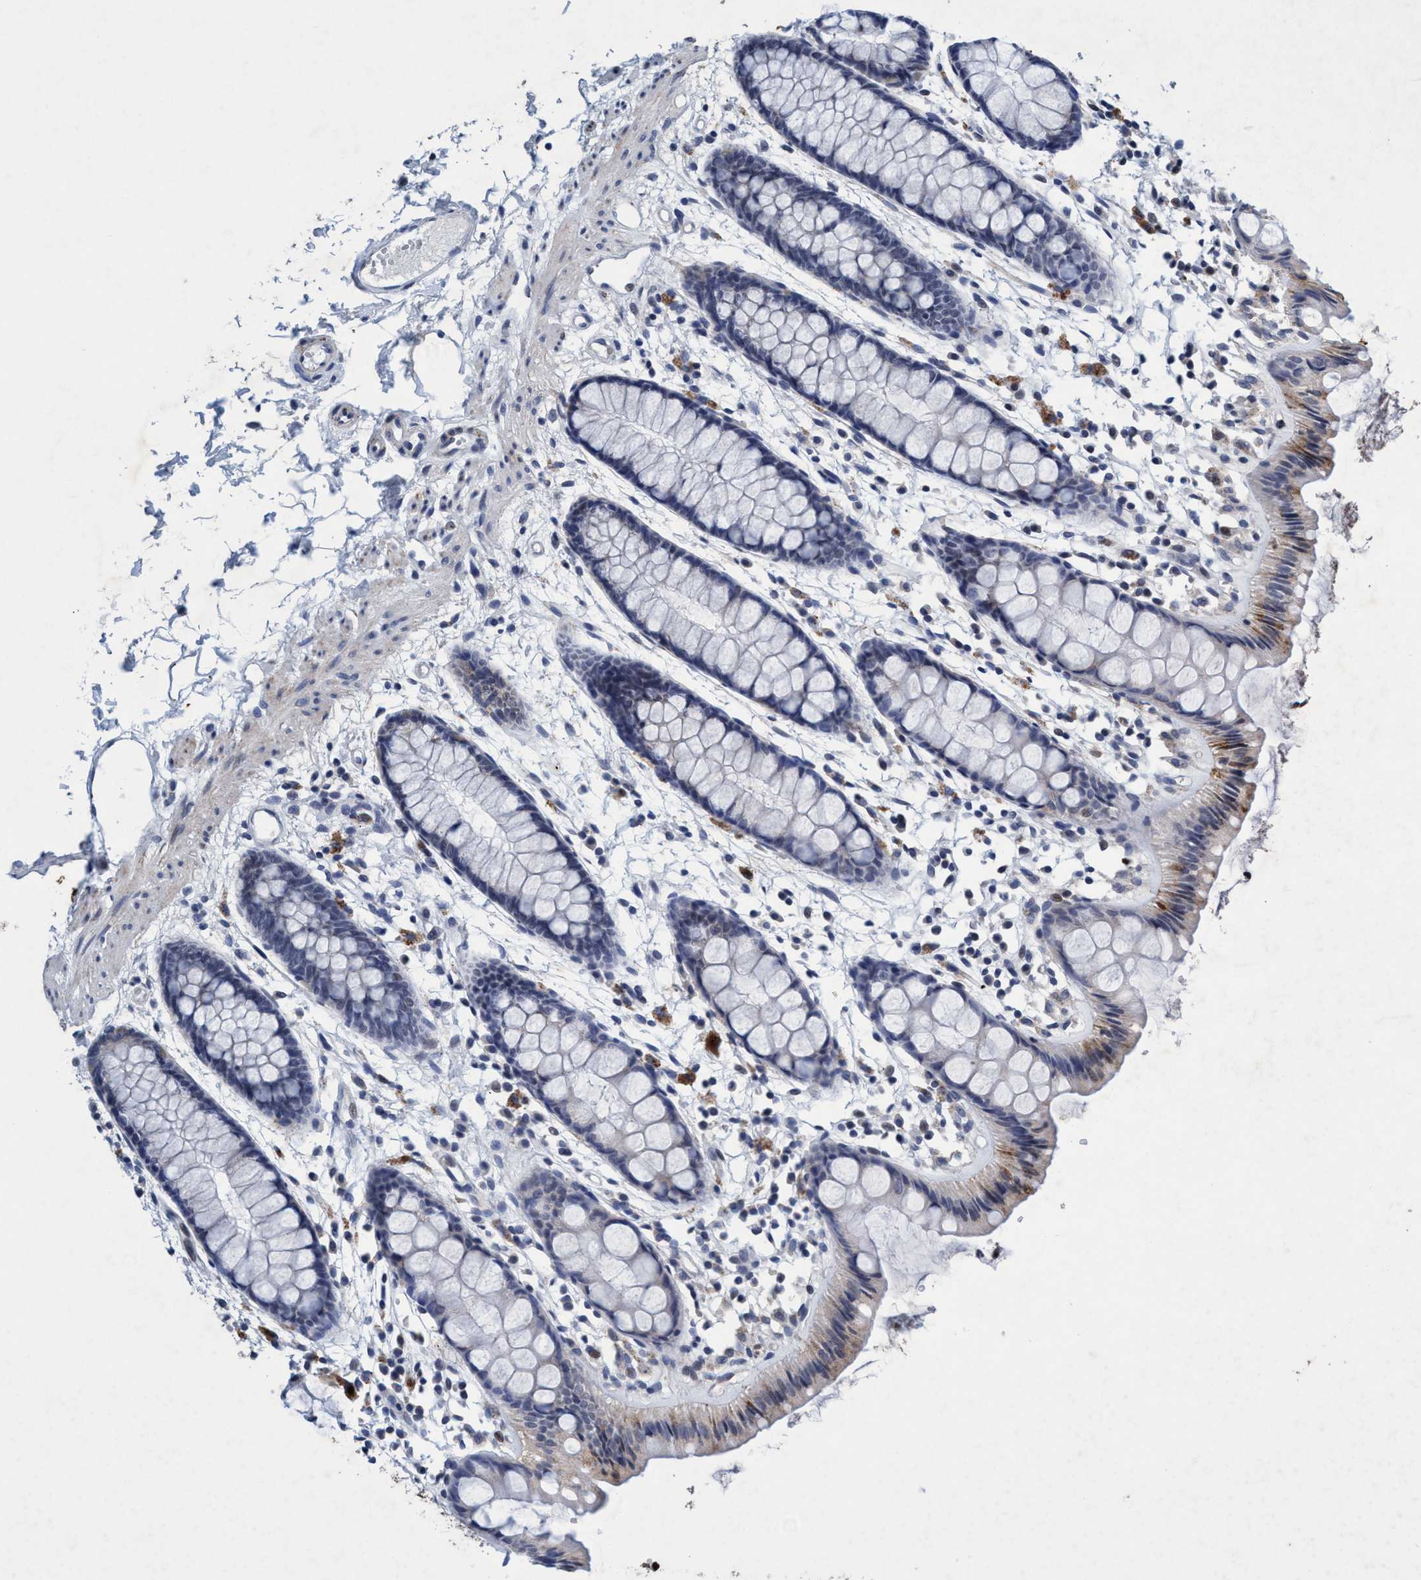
{"staining": {"intensity": "weak", "quantity": "<25%", "location": "cytoplasmic/membranous"}, "tissue": "rectum", "cell_type": "Glandular cells", "image_type": "normal", "snomed": [{"axis": "morphology", "description": "Normal tissue, NOS"}, {"axis": "topography", "description": "Rectum"}], "caption": "This is an immunohistochemistry (IHC) photomicrograph of benign rectum. There is no staining in glandular cells.", "gene": "GRB14", "patient": {"sex": "female", "age": 66}}